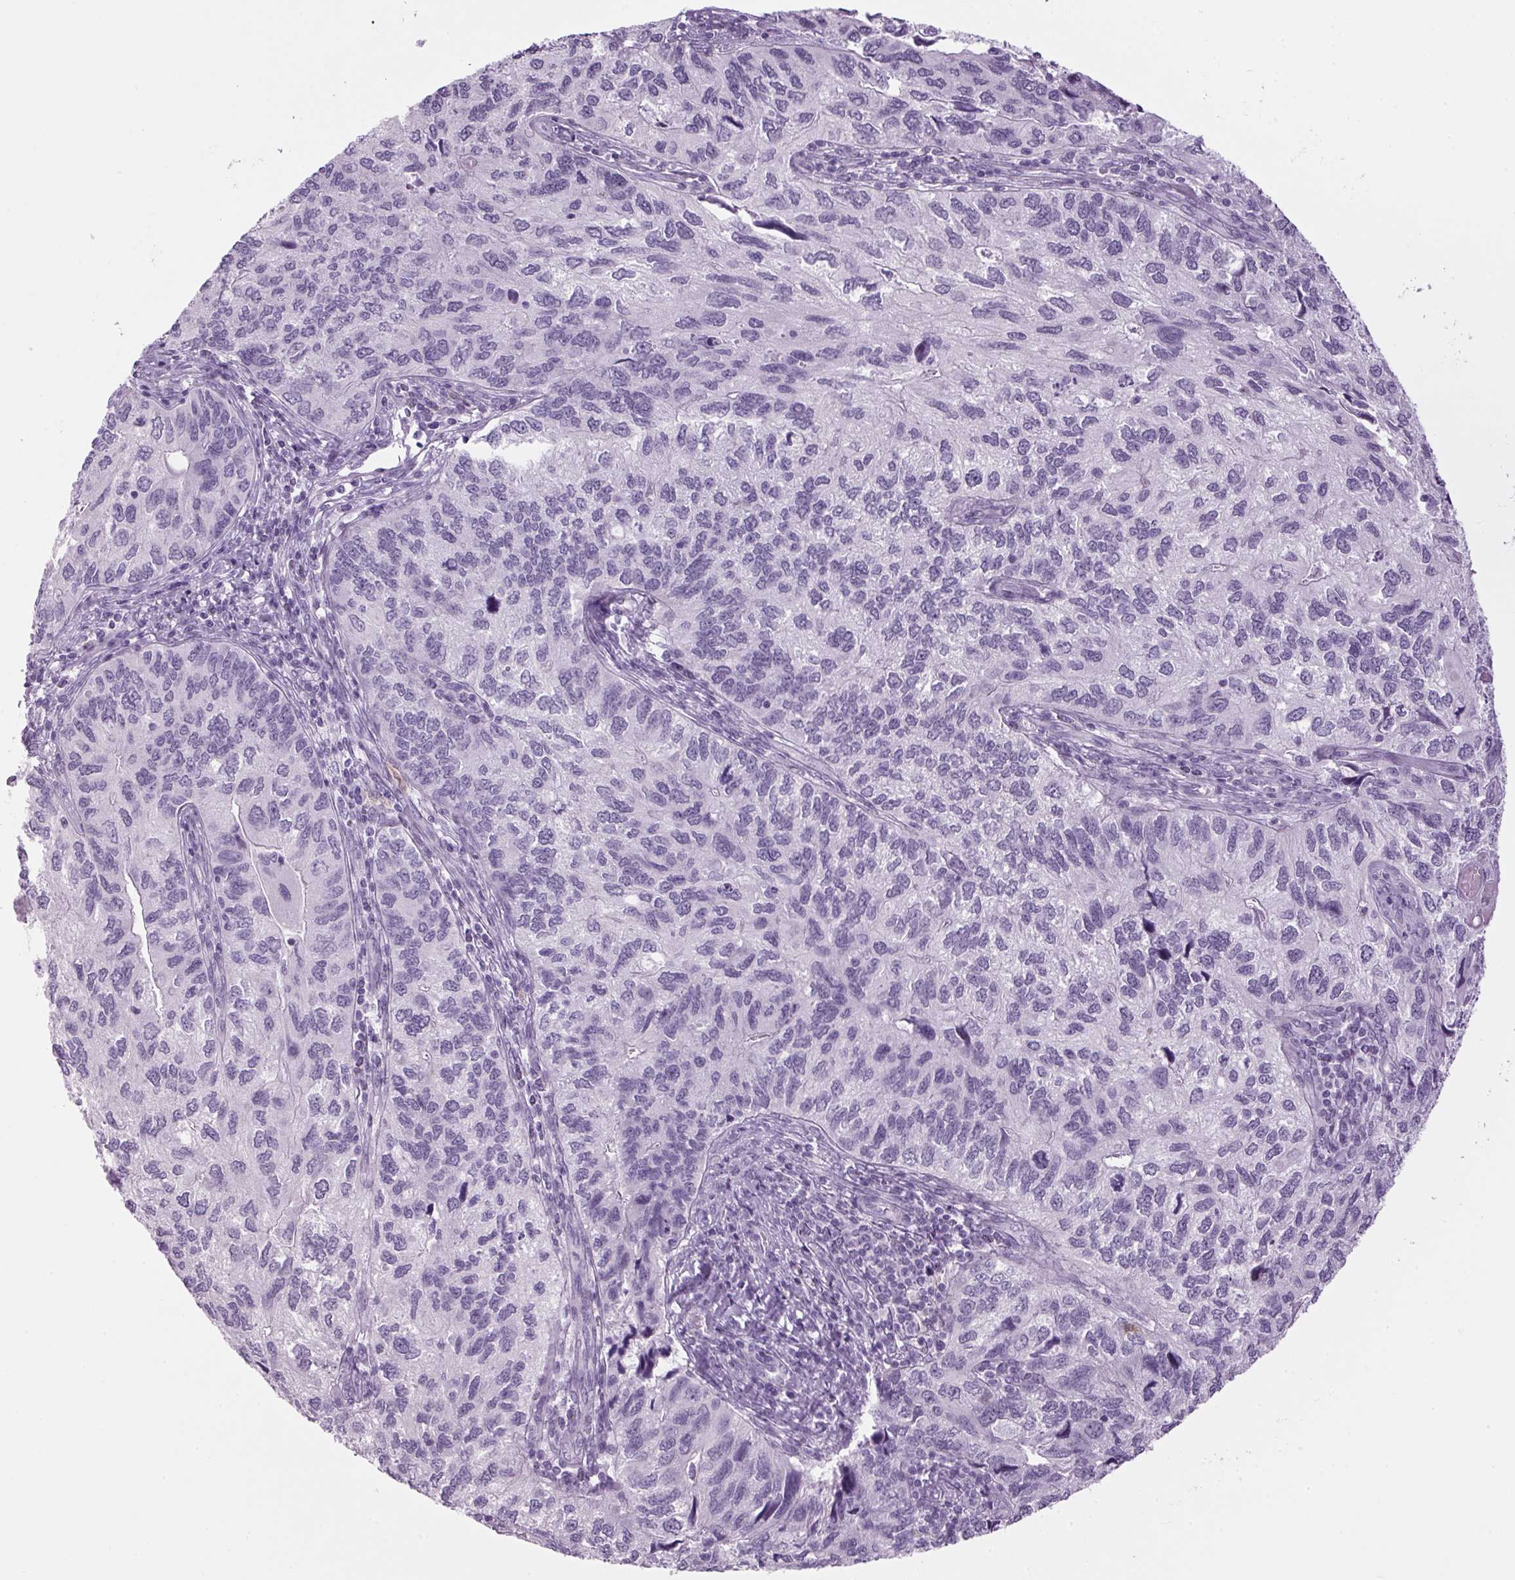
{"staining": {"intensity": "negative", "quantity": "none", "location": "none"}, "tissue": "endometrial cancer", "cell_type": "Tumor cells", "image_type": "cancer", "snomed": [{"axis": "morphology", "description": "Carcinoma, NOS"}, {"axis": "topography", "description": "Uterus"}], "caption": "Endometrial cancer stained for a protein using IHC exhibits no staining tumor cells.", "gene": "PPP1R1A", "patient": {"sex": "female", "age": 76}}